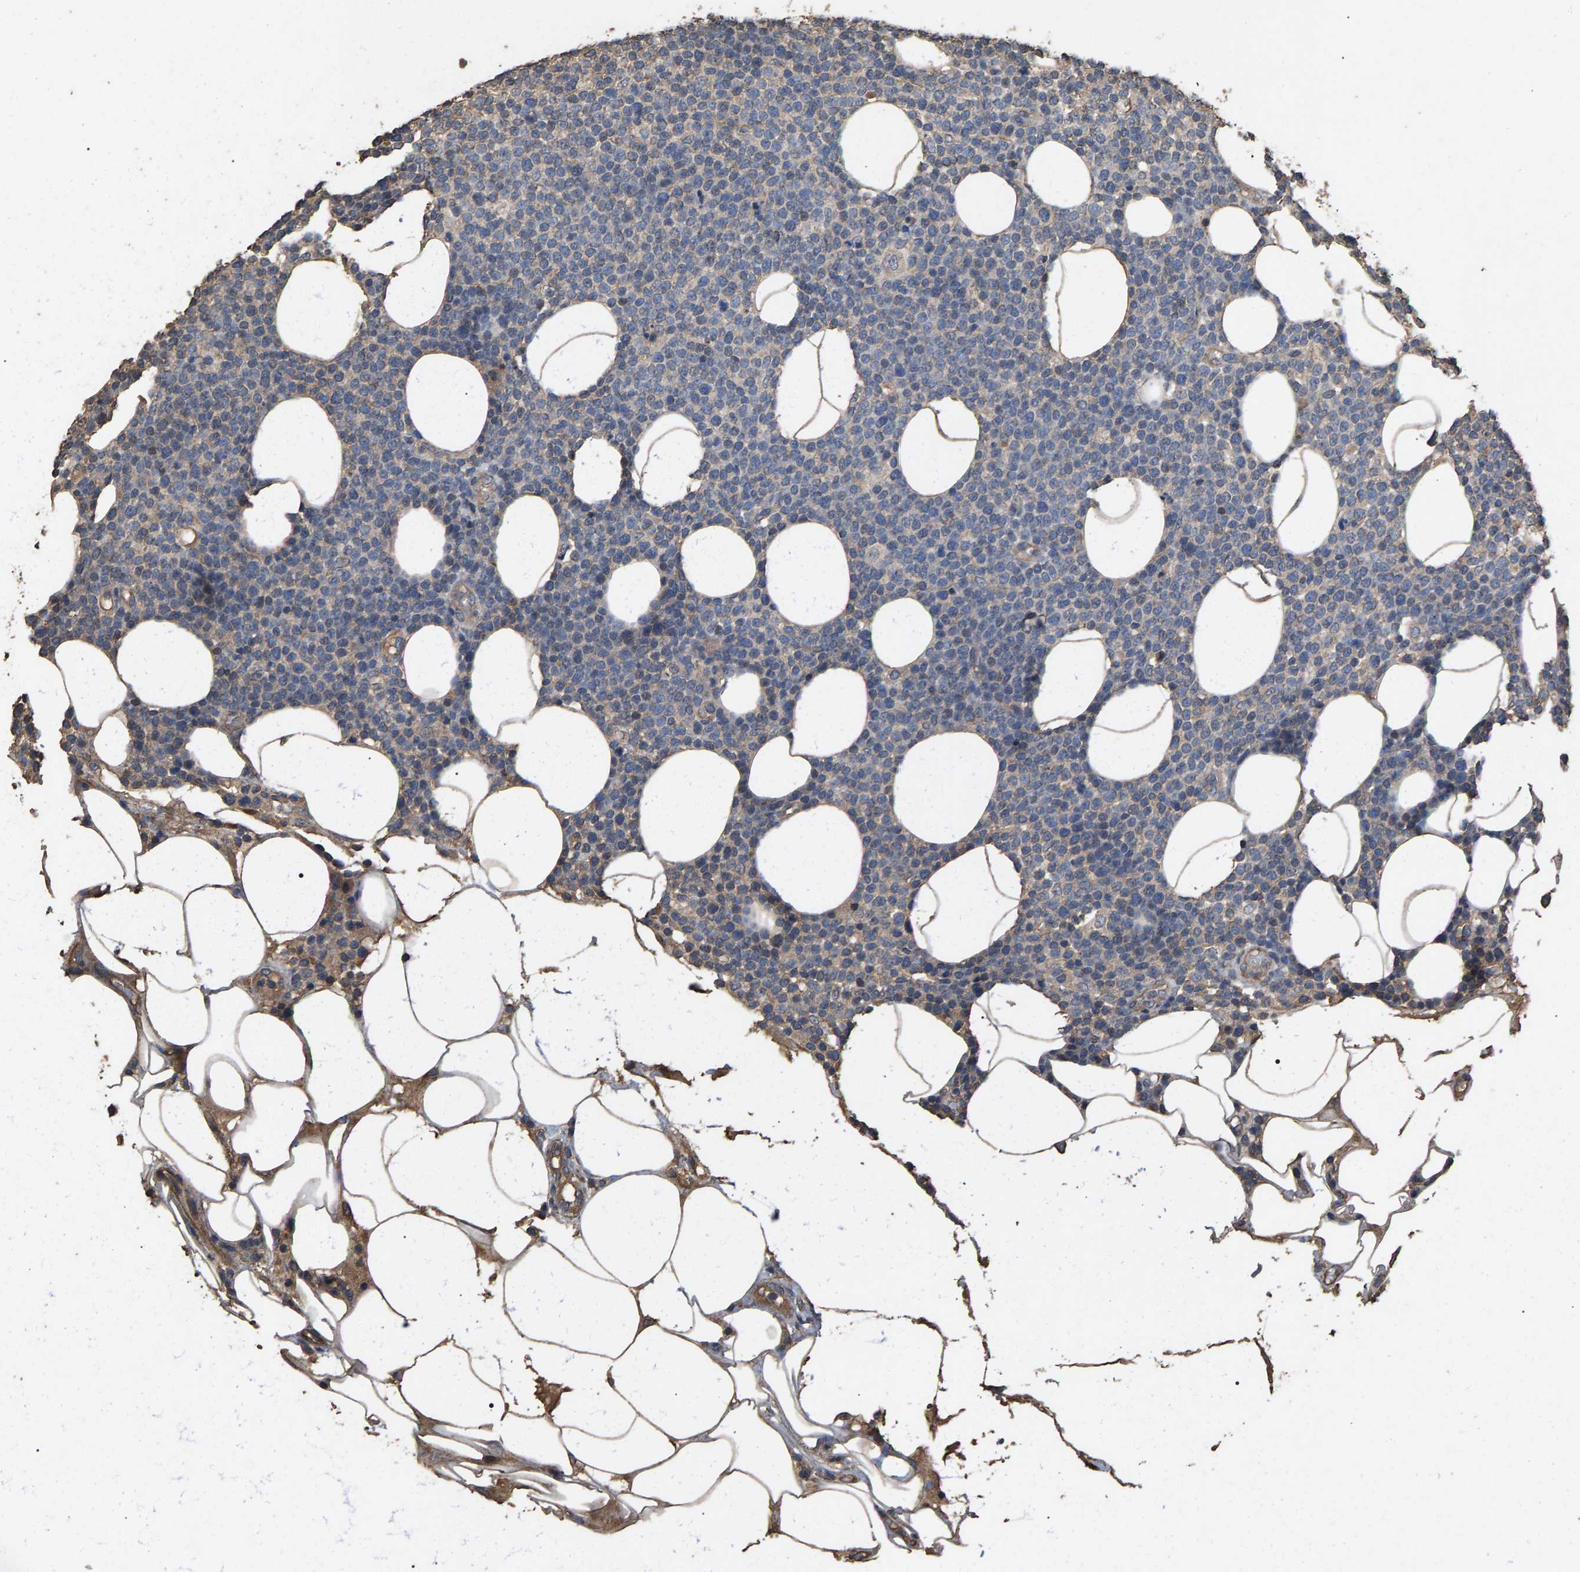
{"staining": {"intensity": "negative", "quantity": "none", "location": "none"}, "tissue": "lymphoma", "cell_type": "Tumor cells", "image_type": "cancer", "snomed": [{"axis": "morphology", "description": "Malignant lymphoma, non-Hodgkin's type, High grade"}, {"axis": "topography", "description": "Lymph node"}], "caption": "There is no significant expression in tumor cells of high-grade malignant lymphoma, non-Hodgkin's type. The staining is performed using DAB (3,3'-diaminobenzidine) brown chromogen with nuclei counter-stained in using hematoxylin.", "gene": "HTRA3", "patient": {"sex": "male", "age": 61}}